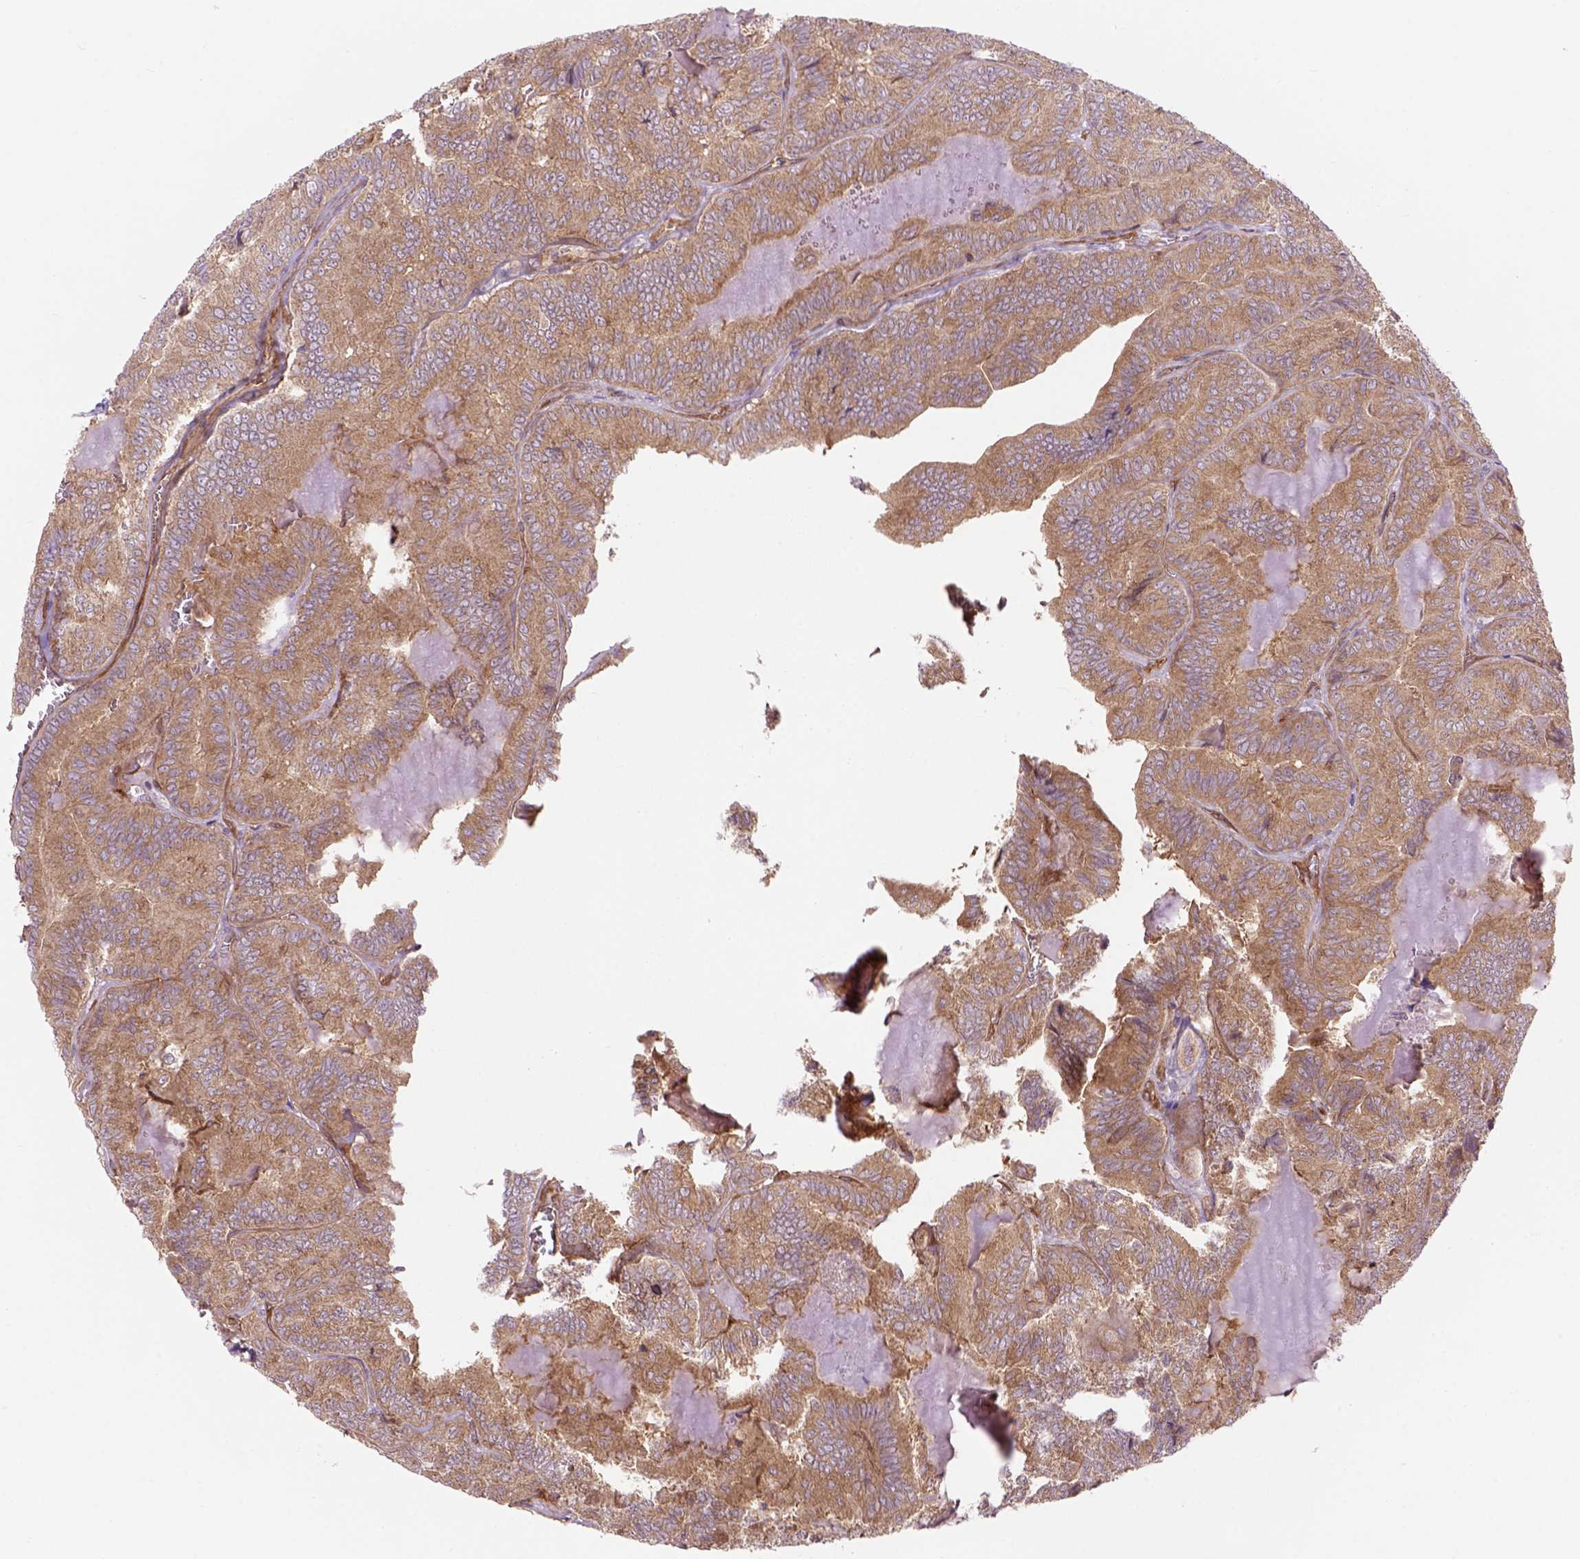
{"staining": {"intensity": "weak", "quantity": ">75%", "location": "cytoplasmic/membranous"}, "tissue": "thyroid cancer", "cell_type": "Tumor cells", "image_type": "cancer", "snomed": [{"axis": "morphology", "description": "Papillary adenocarcinoma, NOS"}, {"axis": "topography", "description": "Thyroid gland"}], "caption": "Protein staining of thyroid papillary adenocarcinoma tissue exhibits weak cytoplasmic/membranous staining in about >75% of tumor cells. The staining is performed using DAB brown chromogen to label protein expression. The nuclei are counter-stained blue using hematoxylin.", "gene": "CASKIN2", "patient": {"sex": "female", "age": 75}}